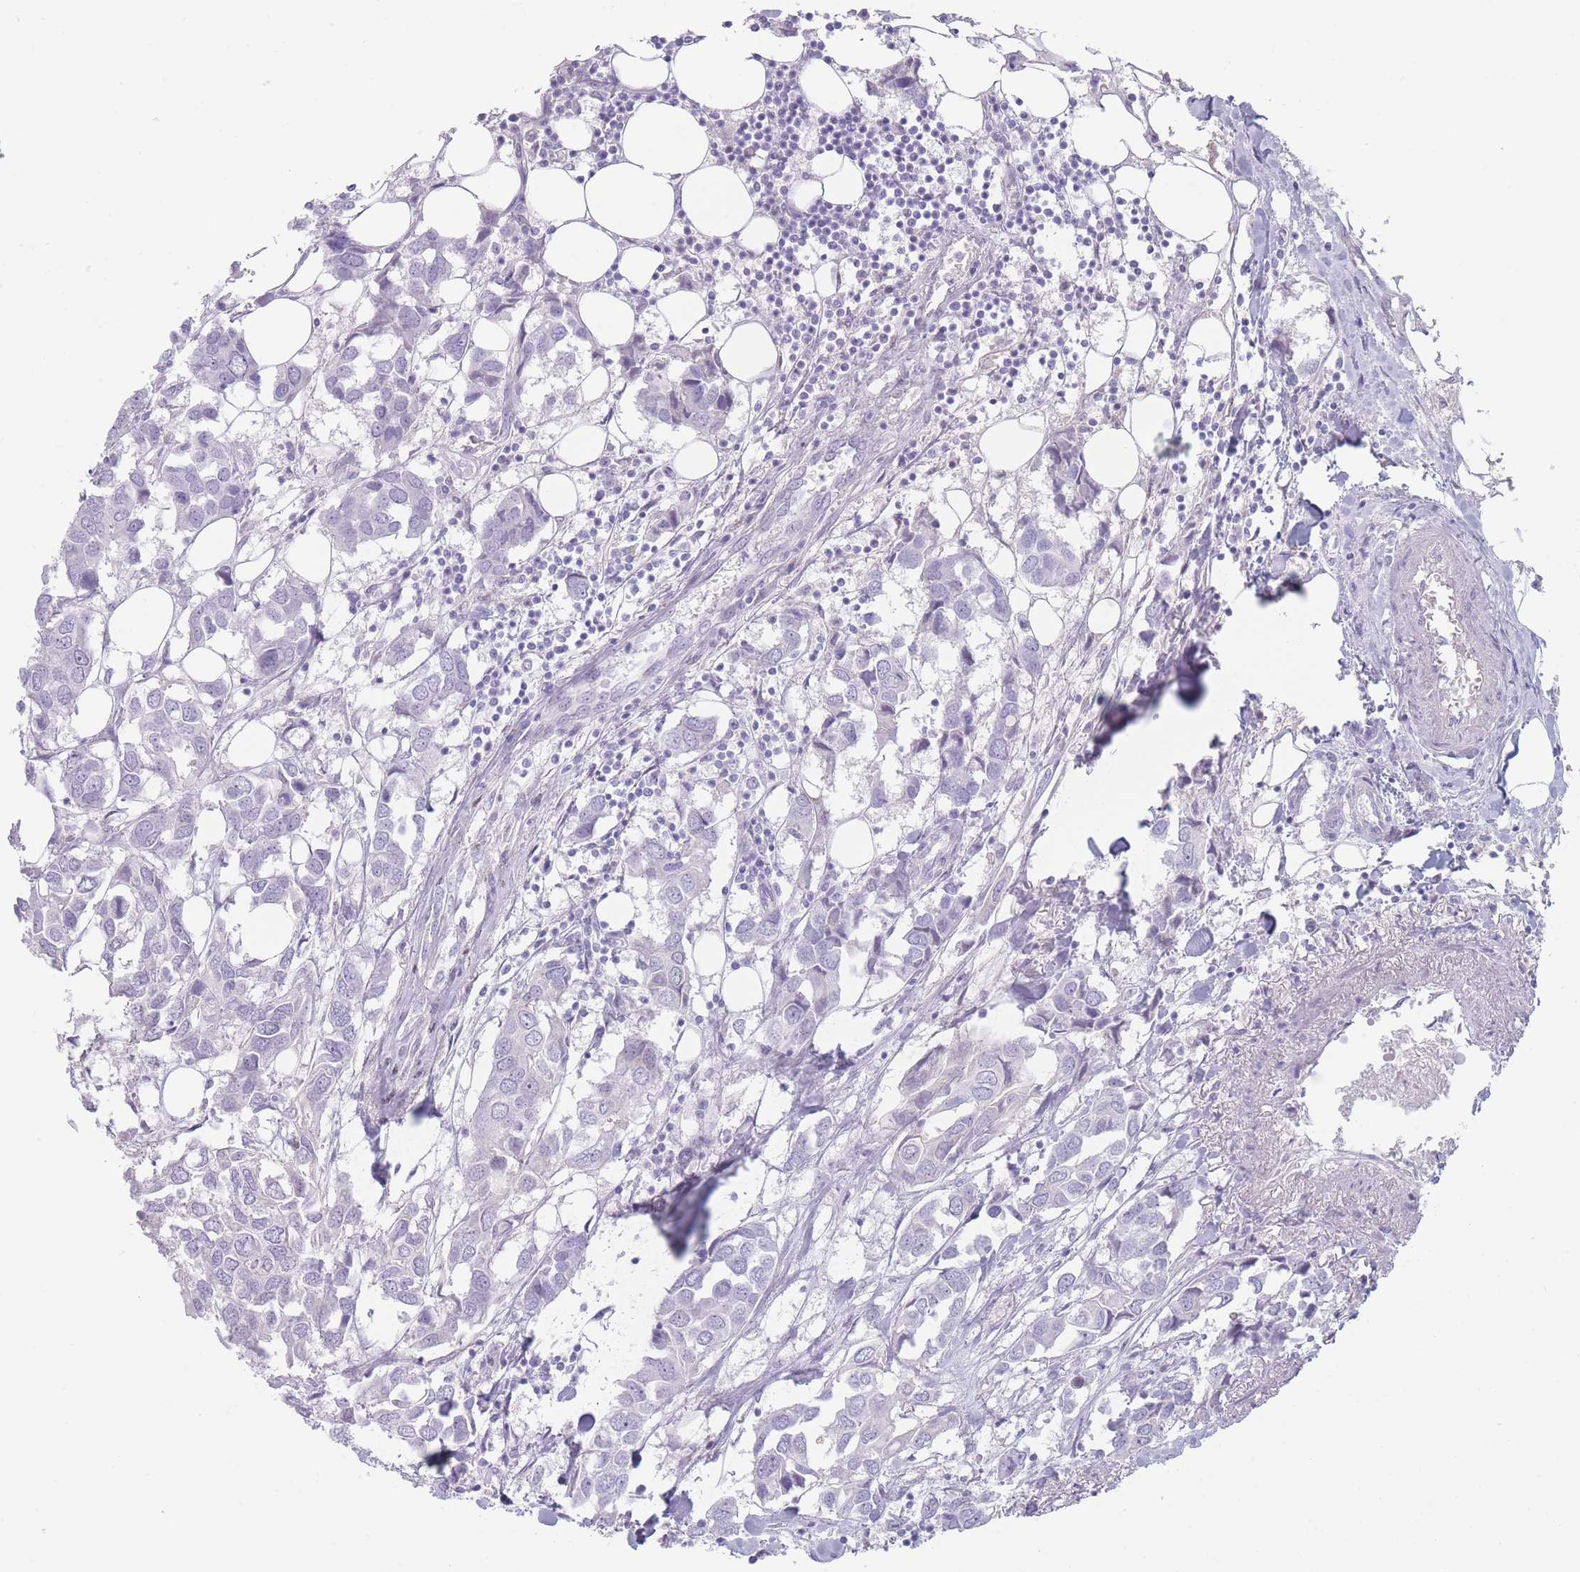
{"staining": {"intensity": "negative", "quantity": "none", "location": "none"}, "tissue": "breast cancer", "cell_type": "Tumor cells", "image_type": "cancer", "snomed": [{"axis": "morphology", "description": "Duct carcinoma"}, {"axis": "topography", "description": "Breast"}], "caption": "Immunohistochemistry (IHC) of human breast infiltrating ductal carcinoma reveals no staining in tumor cells. (Stains: DAB IHC with hematoxylin counter stain, Microscopy: brightfield microscopy at high magnification).", "gene": "GPR12", "patient": {"sex": "female", "age": 83}}